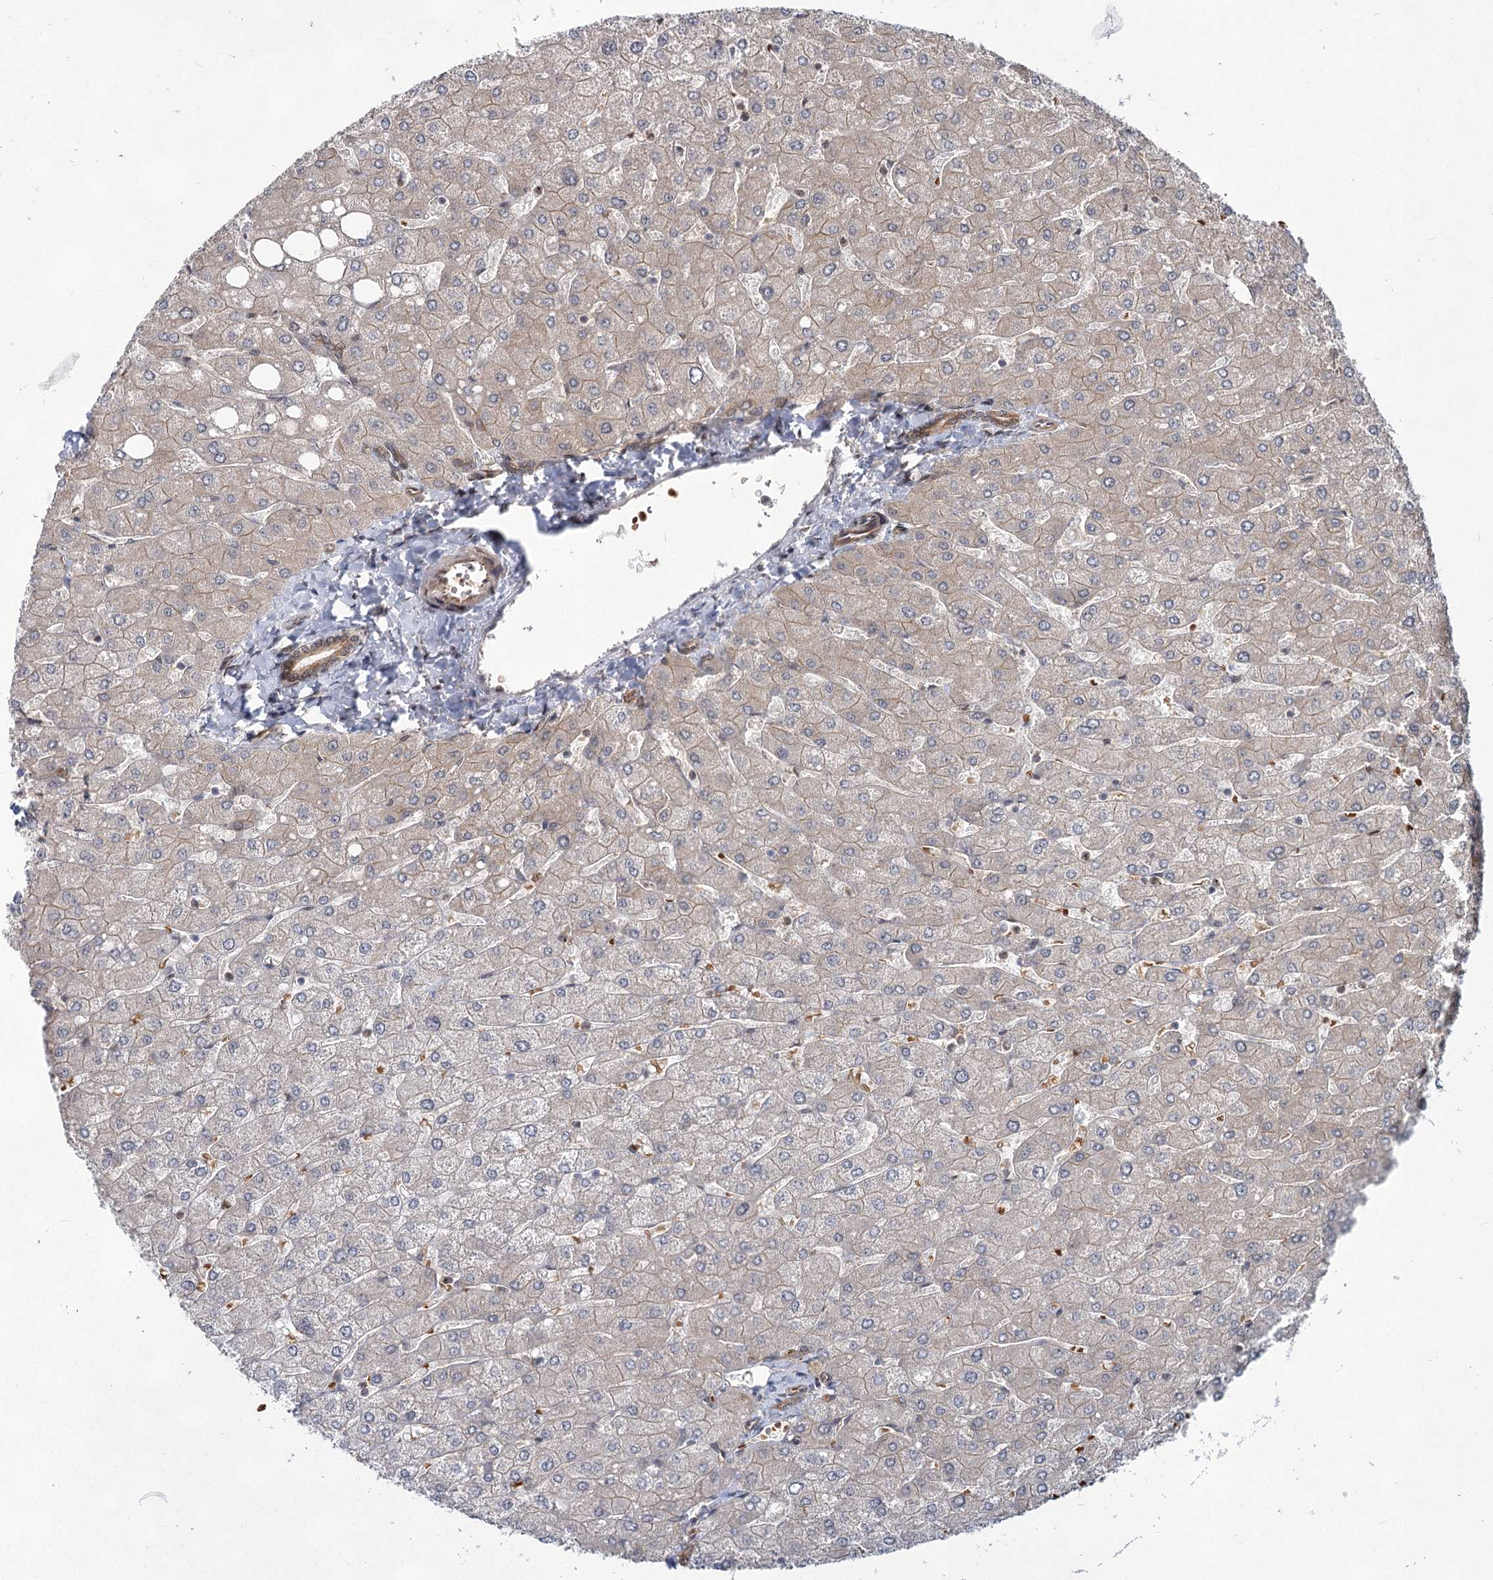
{"staining": {"intensity": "moderate", "quantity": ">75%", "location": "cytoplasmic/membranous"}, "tissue": "liver", "cell_type": "Cholangiocytes", "image_type": "normal", "snomed": [{"axis": "morphology", "description": "Normal tissue, NOS"}, {"axis": "topography", "description": "Liver"}], "caption": "Immunohistochemistry micrograph of normal liver: liver stained using IHC exhibits medium levels of moderate protein expression localized specifically in the cytoplasmic/membranous of cholangiocytes, appearing as a cytoplasmic/membranous brown color.", "gene": "IQSEC1", "patient": {"sex": "male", "age": 55}}